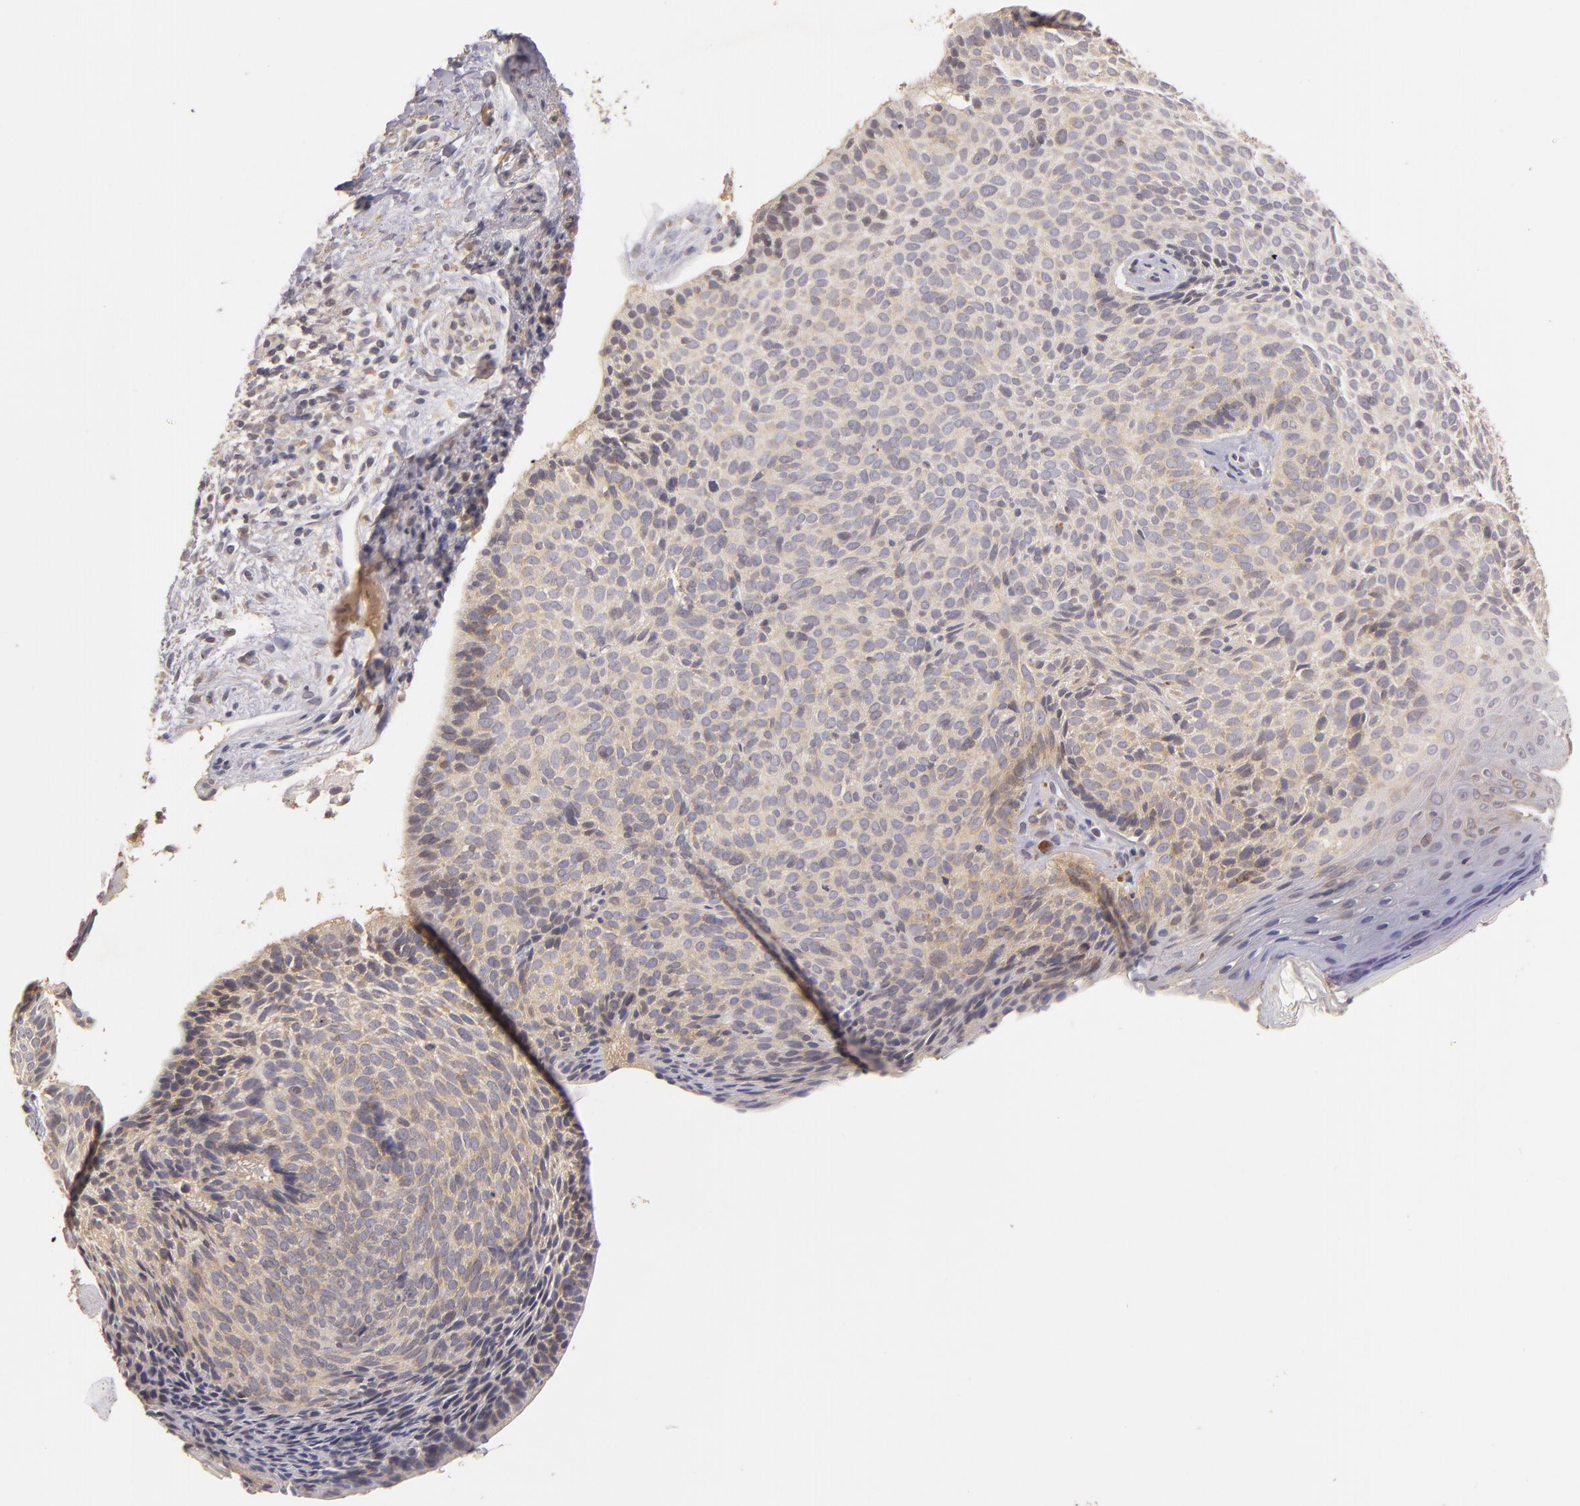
{"staining": {"intensity": "weak", "quantity": ">75%", "location": "cytoplasmic/membranous"}, "tissue": "skin cancer", "cell_type": "Tumor cells", "image_type": "cancer", "snomed": [{"axis": "morphology", "description": "Basal cell carcinoma"}, {"axis": "topography", "description": "Skin"}], "caption": "Weak cytoplasmic/membranous staining for a protein is appreciated in about >75% of tumor cells of skin cancer using immunohistochemistry.", "gene": "UPF3B", "patient": {"sex": "female", "age": 78}}